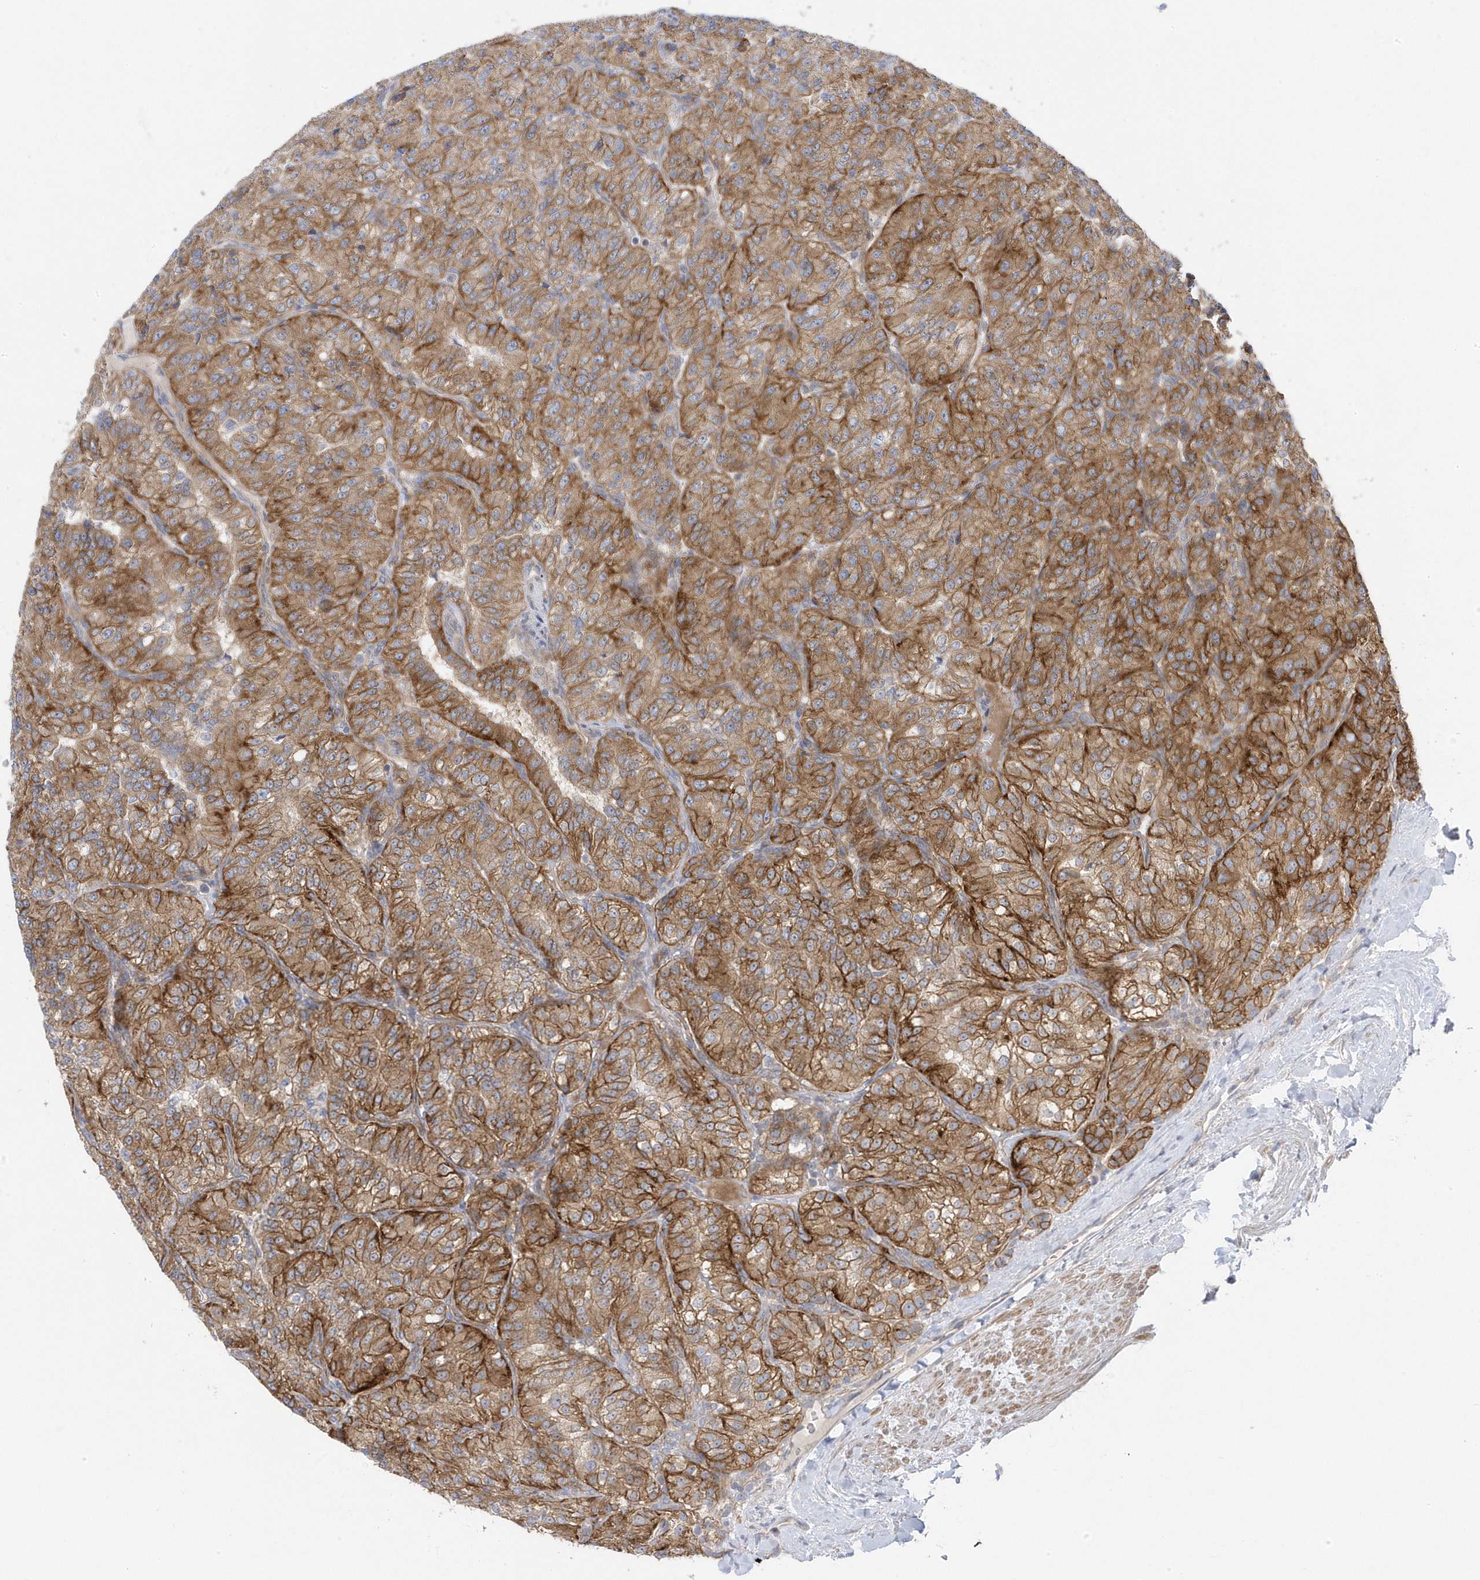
{"staining": {"intensity": "strong", "quantity": "25%-75%", "location": "cytoplasmic/membranous"}, "tissue": "renal cancer", "cell_type": "Tumor cells", "image_type": "cancer", "snomed": [{"axis": "morphology", "description": "Adenocarcinoma, NOS"}, {"axis": "topography", "description": "Kidney"}], "caption": "A high amount of strong cytoplasmic/membranous expression is appreciated in about 25%-75% of tumor cells in adenocarcinoma (renal) tissue.", "gene": "ANAPC1", "patient": {"sex": "female", "age": 63}}